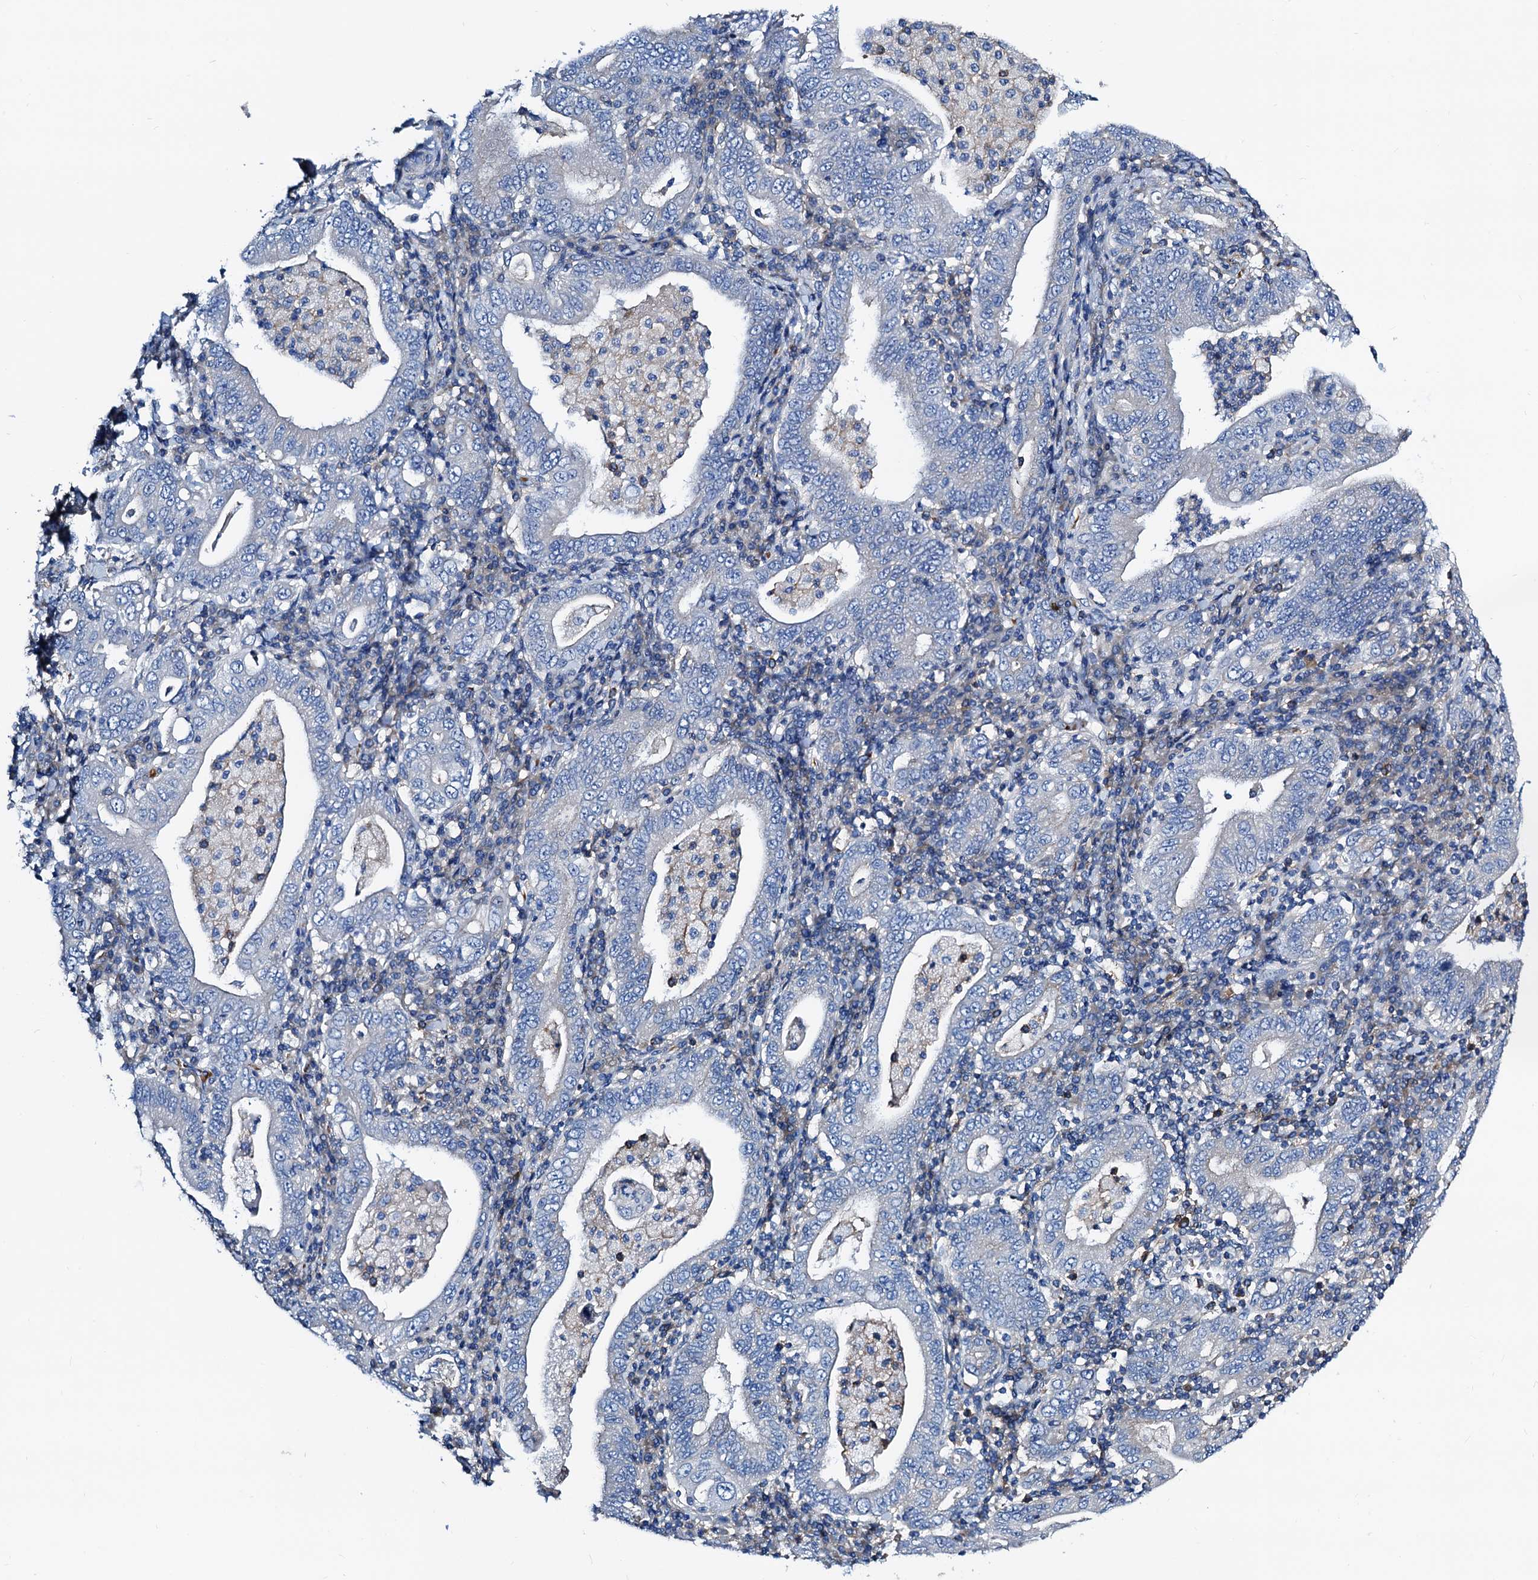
{"staining": {"intensity": "negative", "quantity": "none", "location": "none"}, "tissue": "stomach cancer", "cell_type": "Tumor cells", "image_type": "cancer", "snomed": [{"axis": "morphology", "description": "Normal tissue, NOS"}, {"axis": "morphology", "description": "Adenocarcinoma, NOS"}, {"axis": "topography", "description": "Esophagus"}, {"axis": "topography", "description": "Stomach, upper"}, {"axis": "topography", "description": "Peripheral nerve tissue"}], "caption": "Photomicrograph shows no protein expression in tumor cells of stomach adenocarcinoma tissue.", "gene": "GCOM1", "patient": {"sex": "male", "age": 62}}